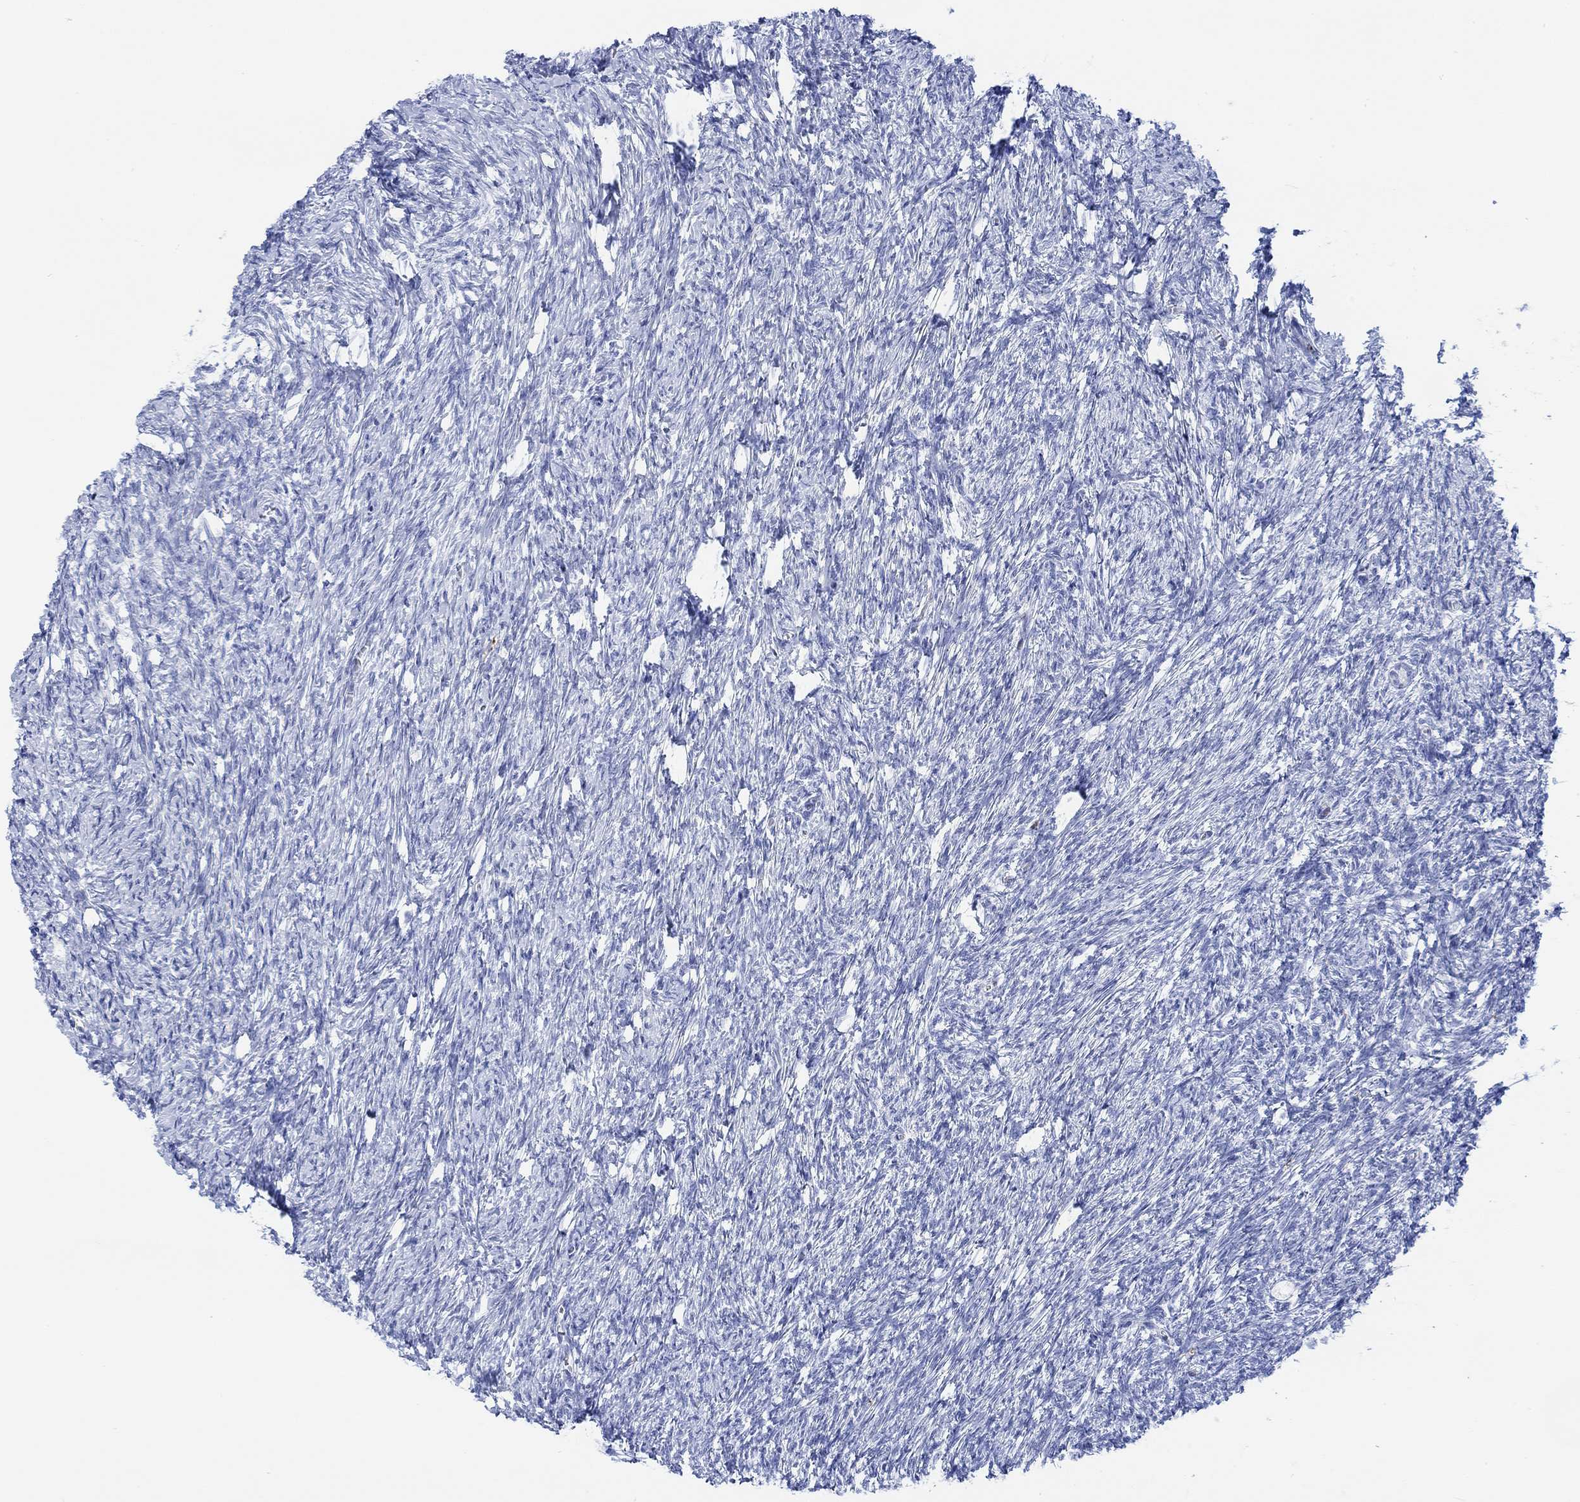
{"staining": {"intensity": "negative", "quantity": "none", "location": "none"}, "tissue": "ovary", "cell_type": "Follicle cells", "image_type": "normal", "snomed": [{"axis": "morphology", "description": "Normal tissue, NOS"}, {"axis": "topography", "description": "Ovary"}], "caption": "Immunohistochemistry (IHC) photomicrograph of normal ovary: human ovary stained with DAB (3,3'-diaminobenzidine) exhibits no significant protein expression in follicle cells.", "gene": "TPPP3", "patient": {"sex": "female", "age": 39}}